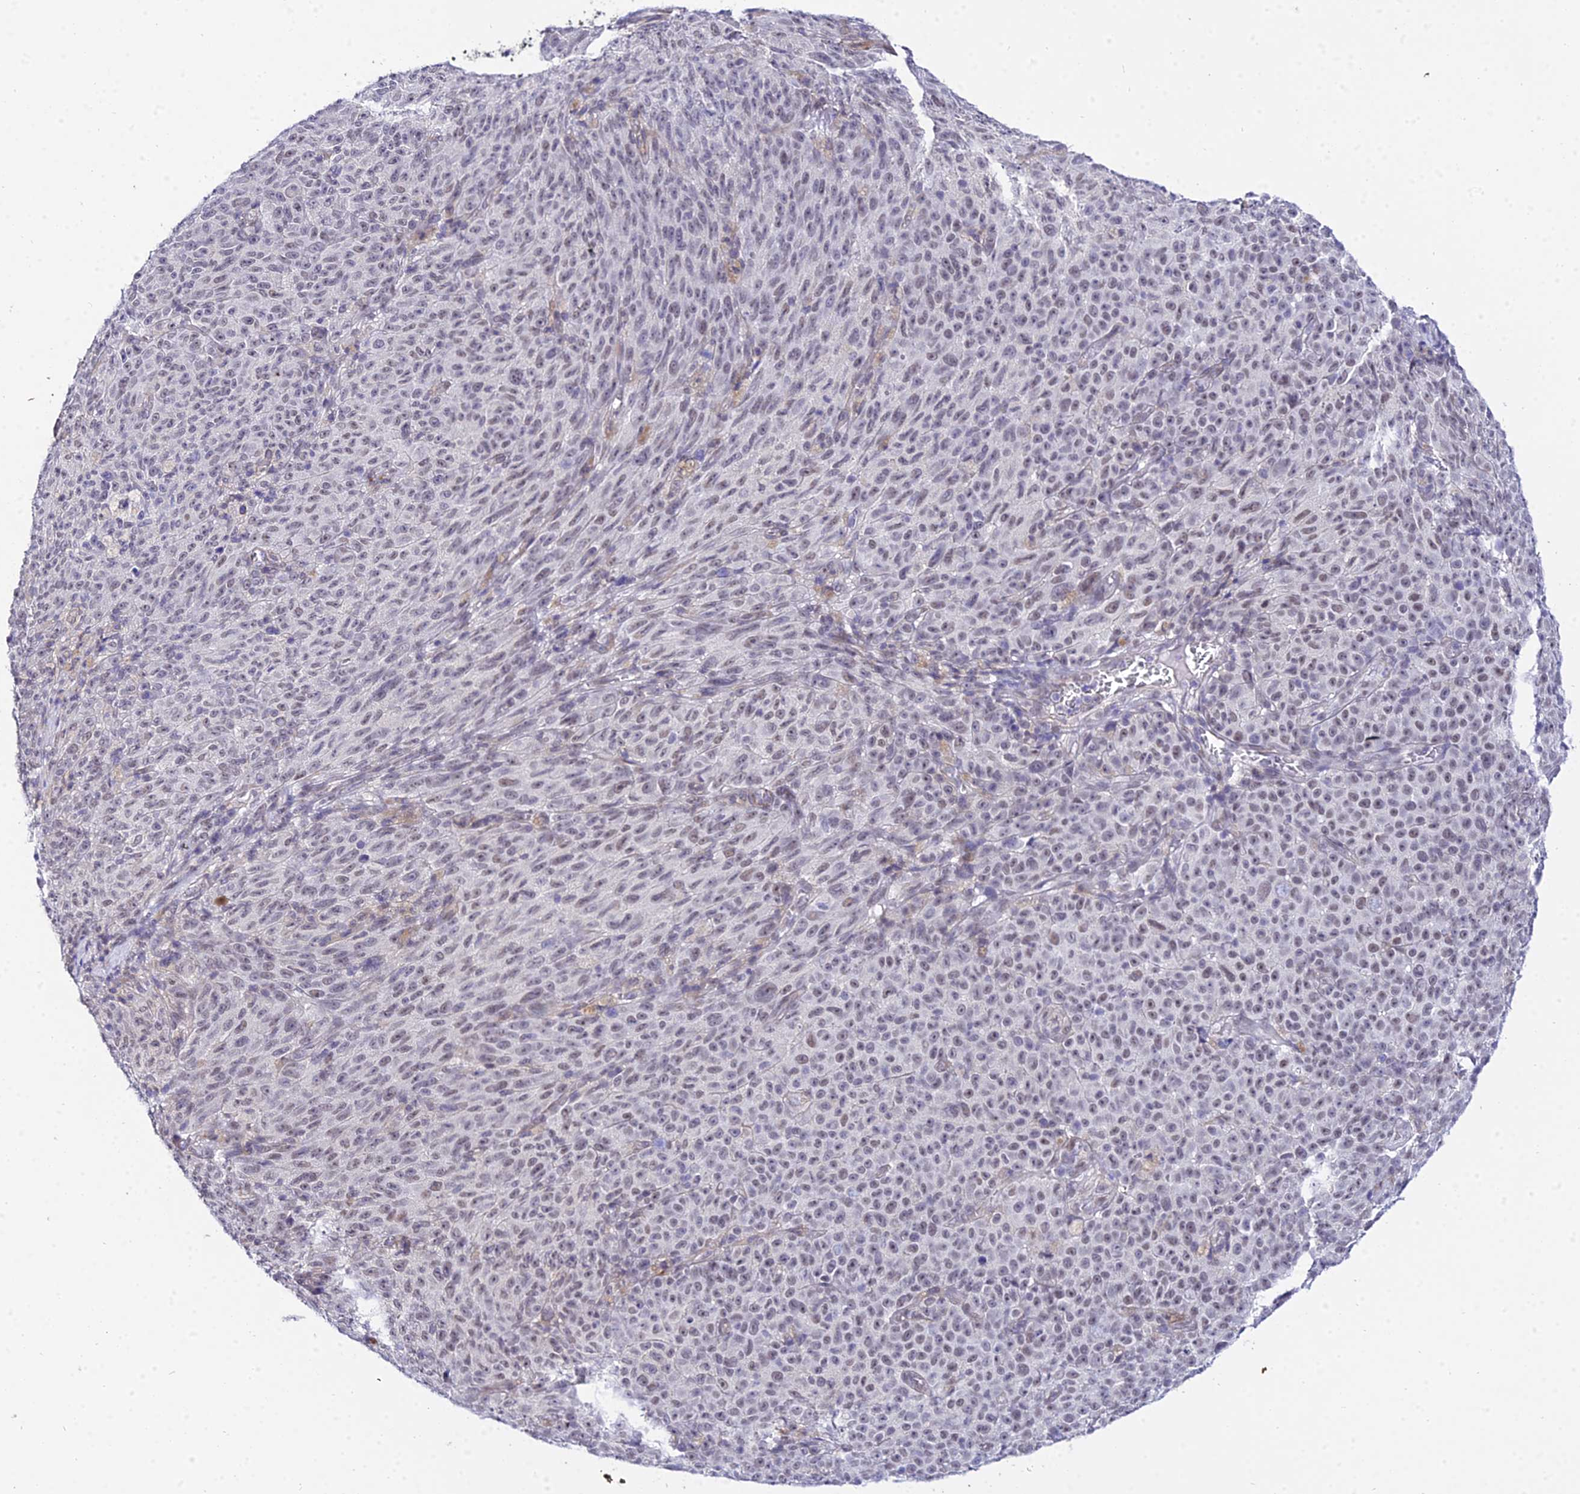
{"staining": {"intensity": "negative", "quantity": "none", "location": "none"}, "tissue": "melanoma", "cell_type": "Tumor cells", "image_type": "cancer", "snomed": [{"axis": "morphology", "description": "Malignant melanoma, NOS"}, {"axis": "topography", "description": "Skin"}], "caption": "High power microscopy micrograph of an immunohistochemistry photomicrograph of melanoma, revealing no significant staining in tumor cells.", "gene": "ZNF628", "patient": {"sex": "female", "age": 82}}